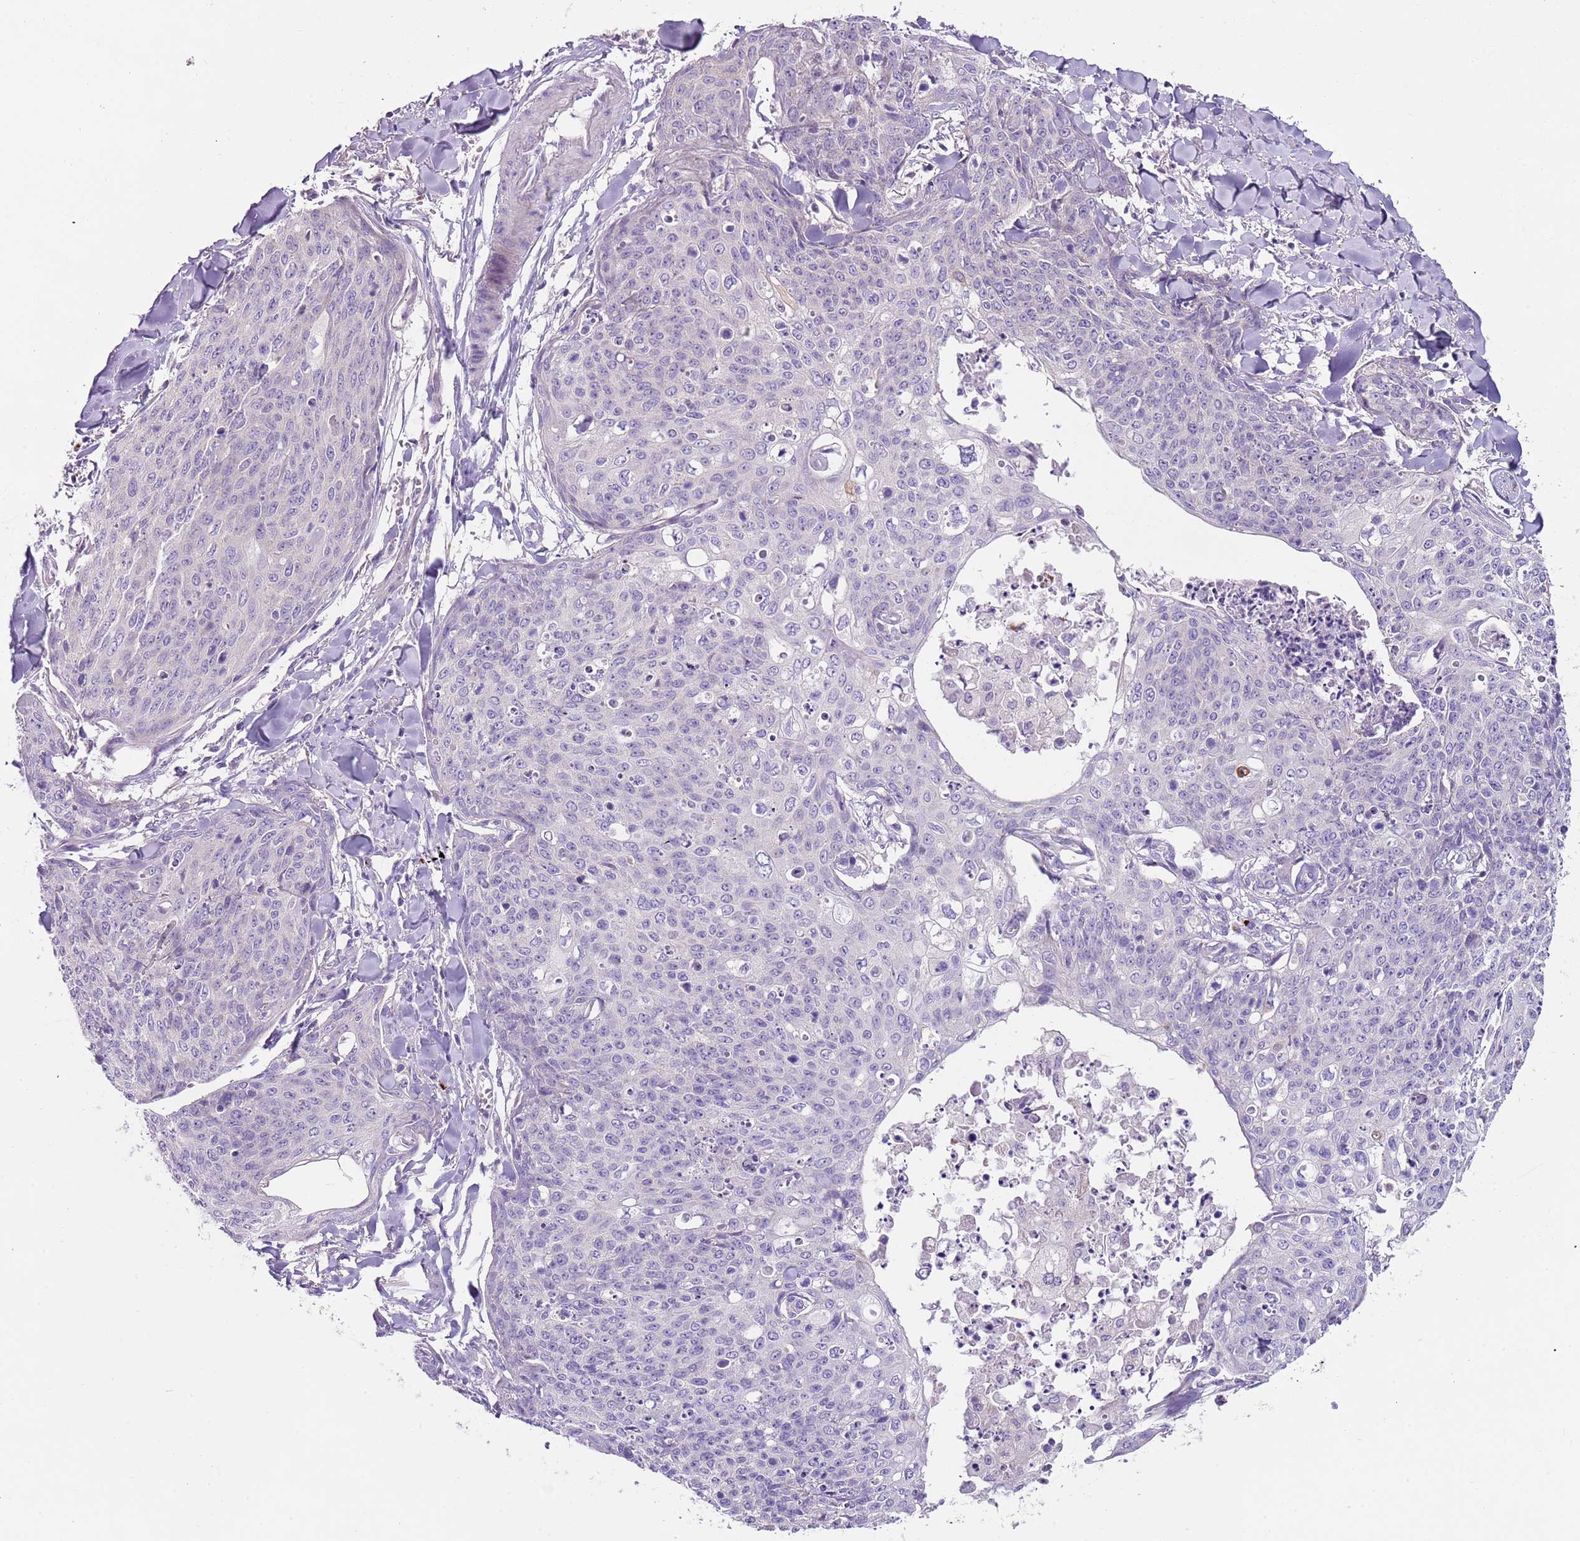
{"staining": {"intensity": "negative", "quantity": "none", "location": "none"}, "tissue": "skin cancer", "cell_type": "Tumor cells", "image_type": "cancer", "snomed": [{"axis": "morphology", "description": "Squamous cell carcinoma, NOS"}, {"axis": "topography", "description": "Skin"}, {"axis": "topography", "description": "Vulva"}], "caption": "This is an IHC photomicrograph of squamous cell carcinoma (skin). There is no expression in tumor cells.", "gene": "C2CD3", "patient": {"sex": "female", "age": 85}}